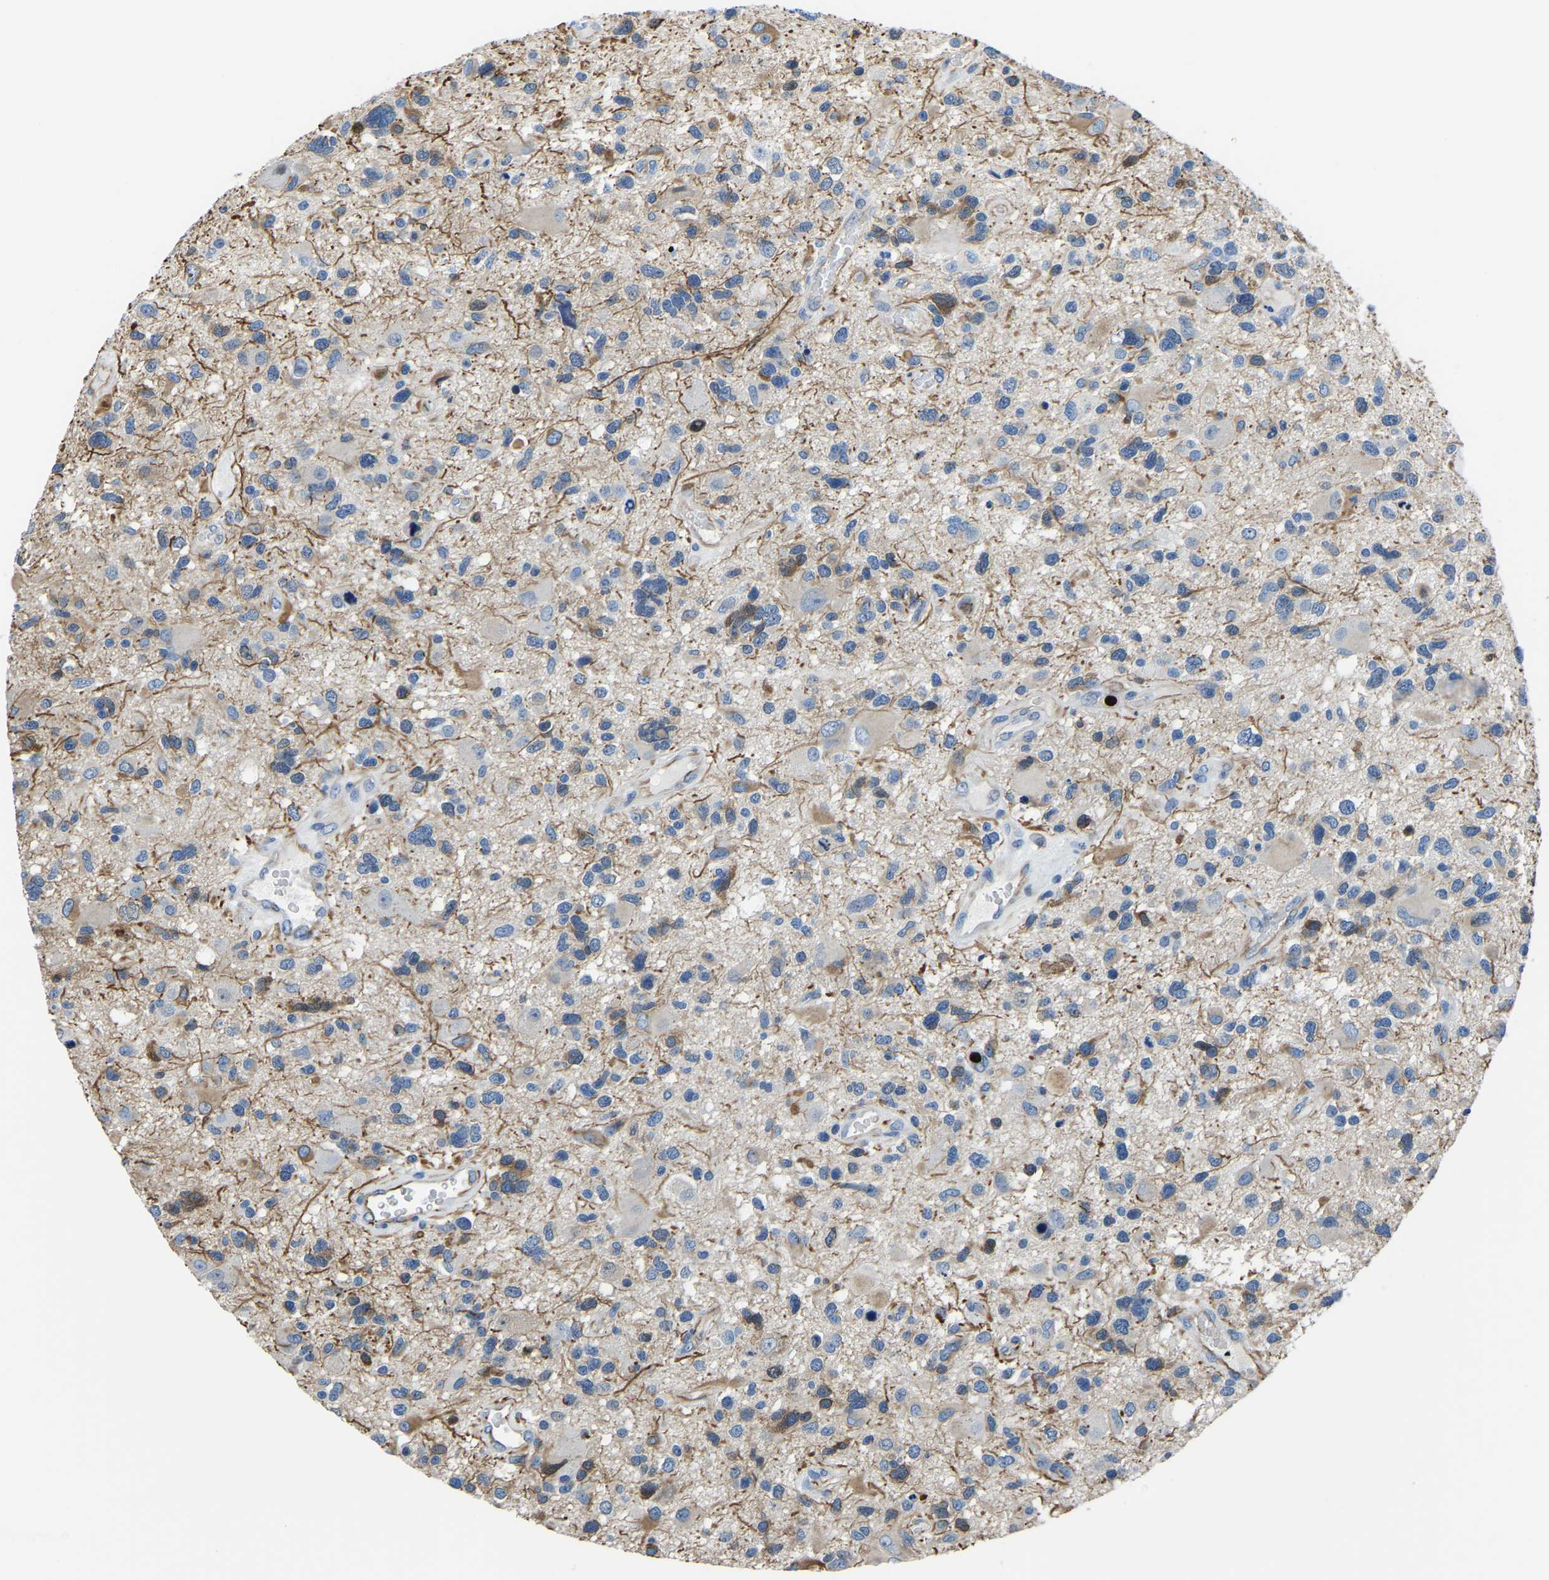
{"staining": {"intensity": "negative", "quantity": "none", "location": "none"}, "tissue": "glioma", "cell_type": "Tumor cells", "image_type": "cancer", "snomed": [{"axis": "morphology", "description": "Glioma, malignant, High grade"}, {"axis": "topography", "description": "Brain"}], "caption": "Human glioma stained for a protein using IHC exhibits no expression in tumor cells.", "gene": "MS4A3", "patient": {"sex": "male", "age": 33}}